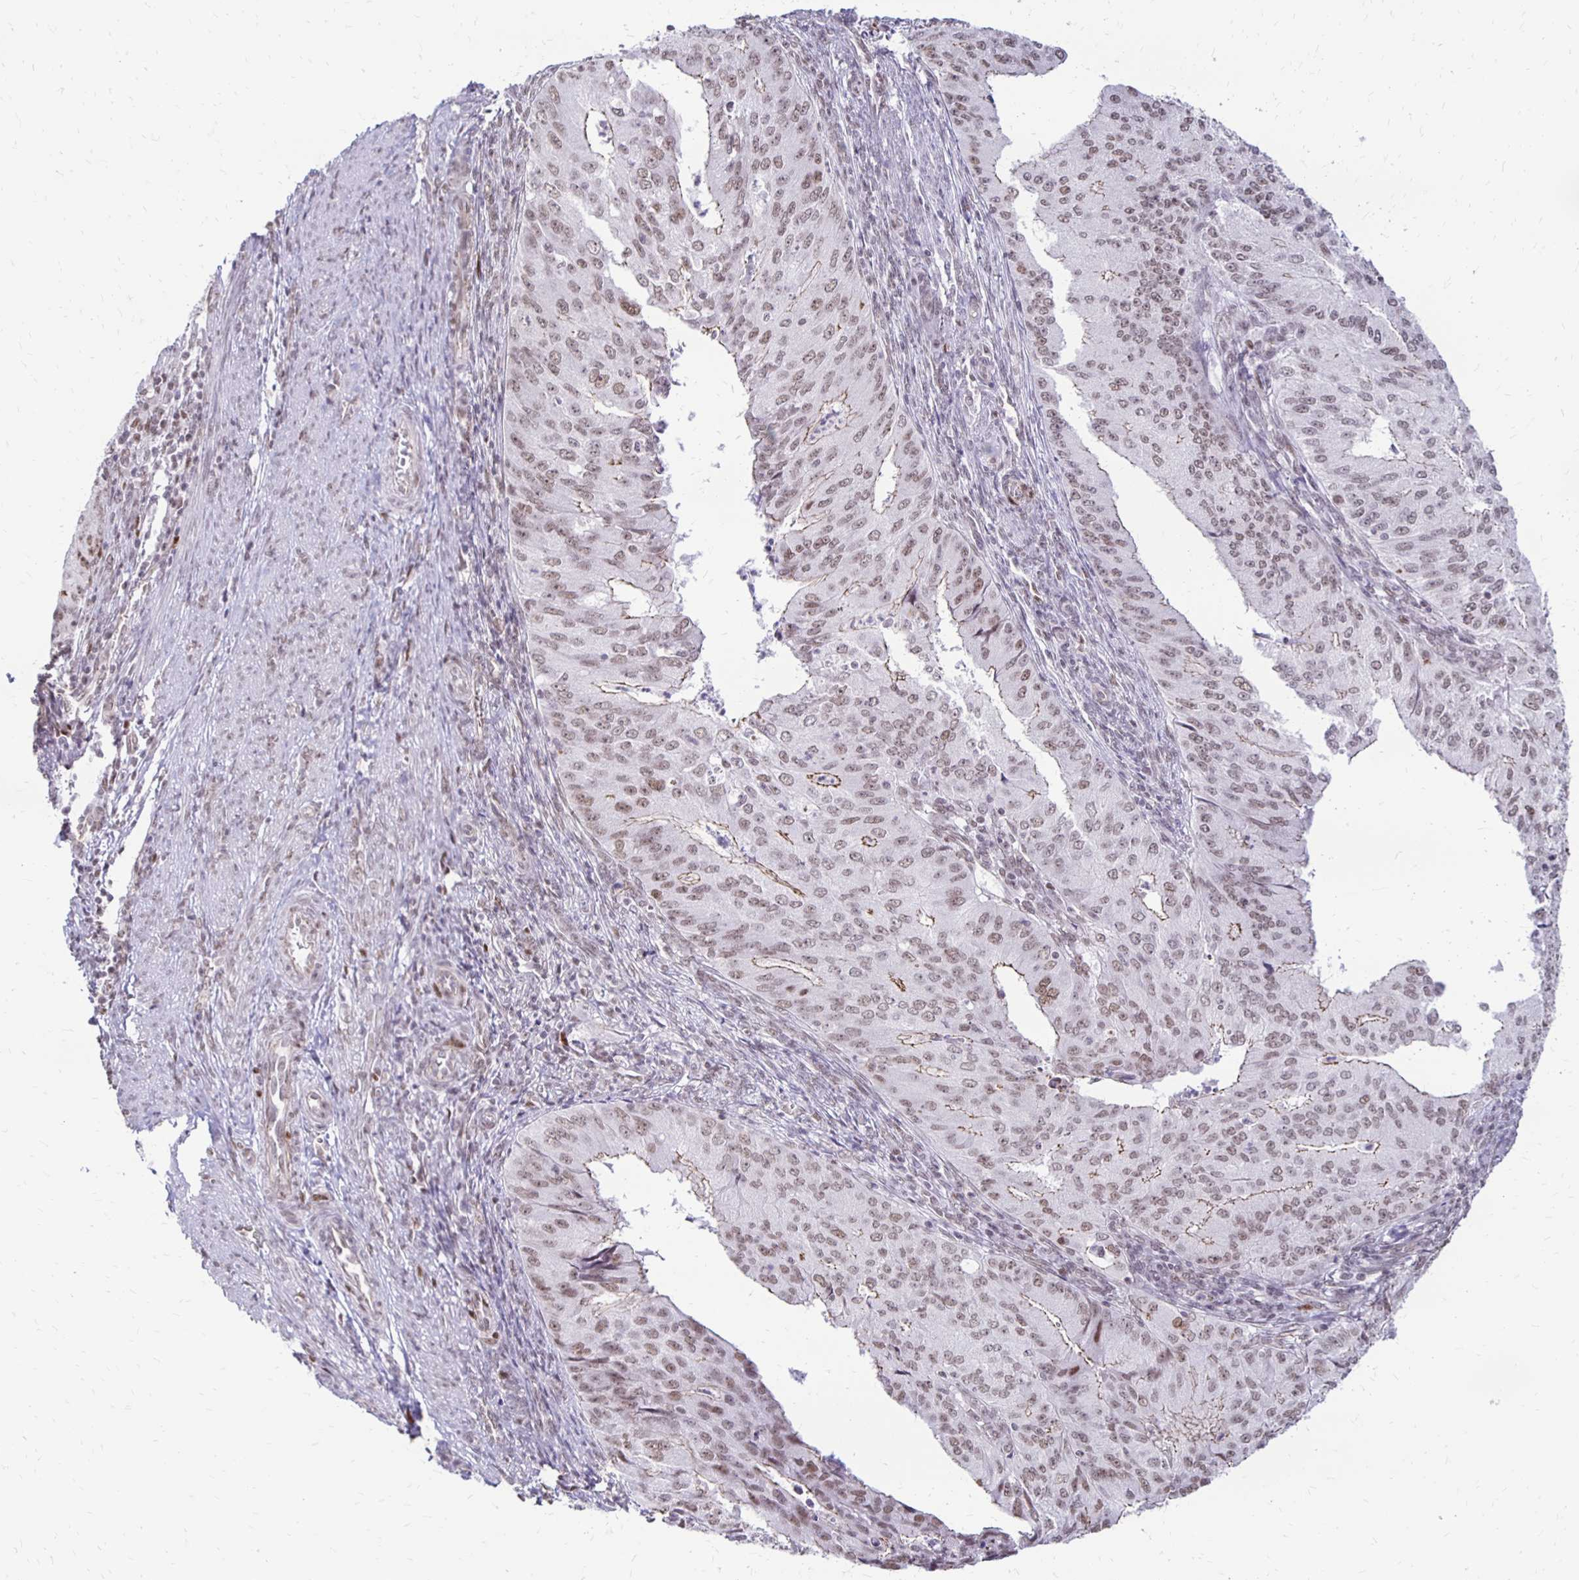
{"staining": {"intensity": "weak", "quantity": "25%-75%", "location": "cytoplasmic/membranous,nuclear"}, "tissue": "endometrial cancer", "cell_type": "Tumor cells", "image_type": "cancer", "snomed": [{"axis": "morphology", "description": "Adenocarcinoma, NOS"}, {"axis": "topography", "description": "Endometrium"}], "caption": "Immunohistochemical staining of adenocarcinoma (endometrial) shows weak cytoplasmic/membranous and nuclear protein staining in about 25%-75% of tumor cells. The protein is stained brown, and the nuclei are stained in blue (DAB IHC with brightfield microscopy, high magnification).", "gene": "DDB2", "patient": {"sex": "female", "age": 50}}